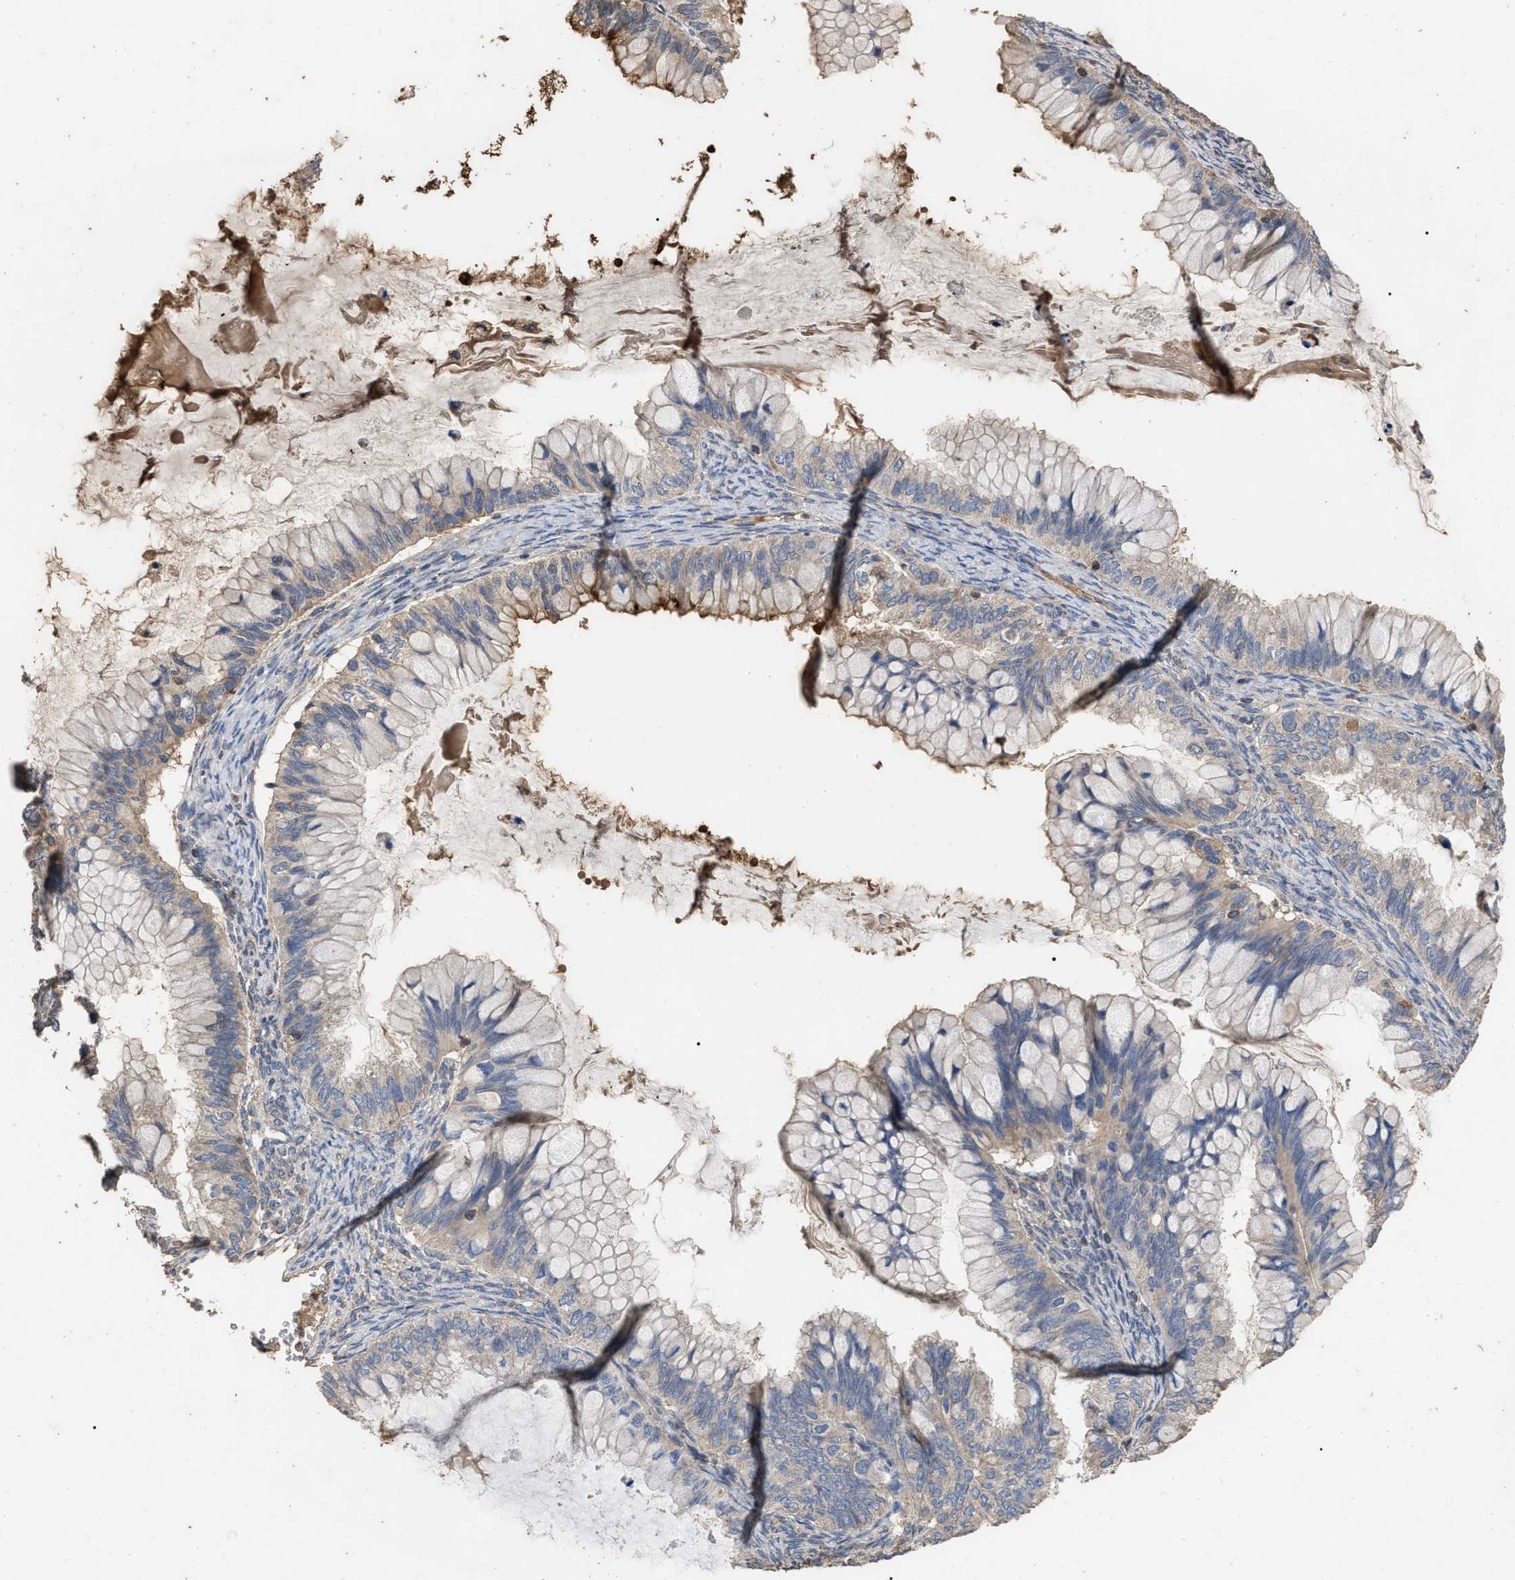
{"staining": {"intensity": "moderate", "quantity": "<25%", "location": "cytoplasmic/membranous"}, "tissue": "ovarian cancer", "cell_type": "Tumor cells", "image_type": "cancer", "snomed": [{"axis": "morphology", "description": "Cystadenocarcinoma, mucinous, NOS"}, {"axis": "topography", "description": "Ovary"}], "caption": "This is a histology image of IHC staining of ovarian cancer (mucinous cystadenocarcinoma), which shows moderate positivity in the cytoplasmic/membranous of tumor cells.", "gene": "GPR179", "patient": {"sex": "female", "age": 80}}